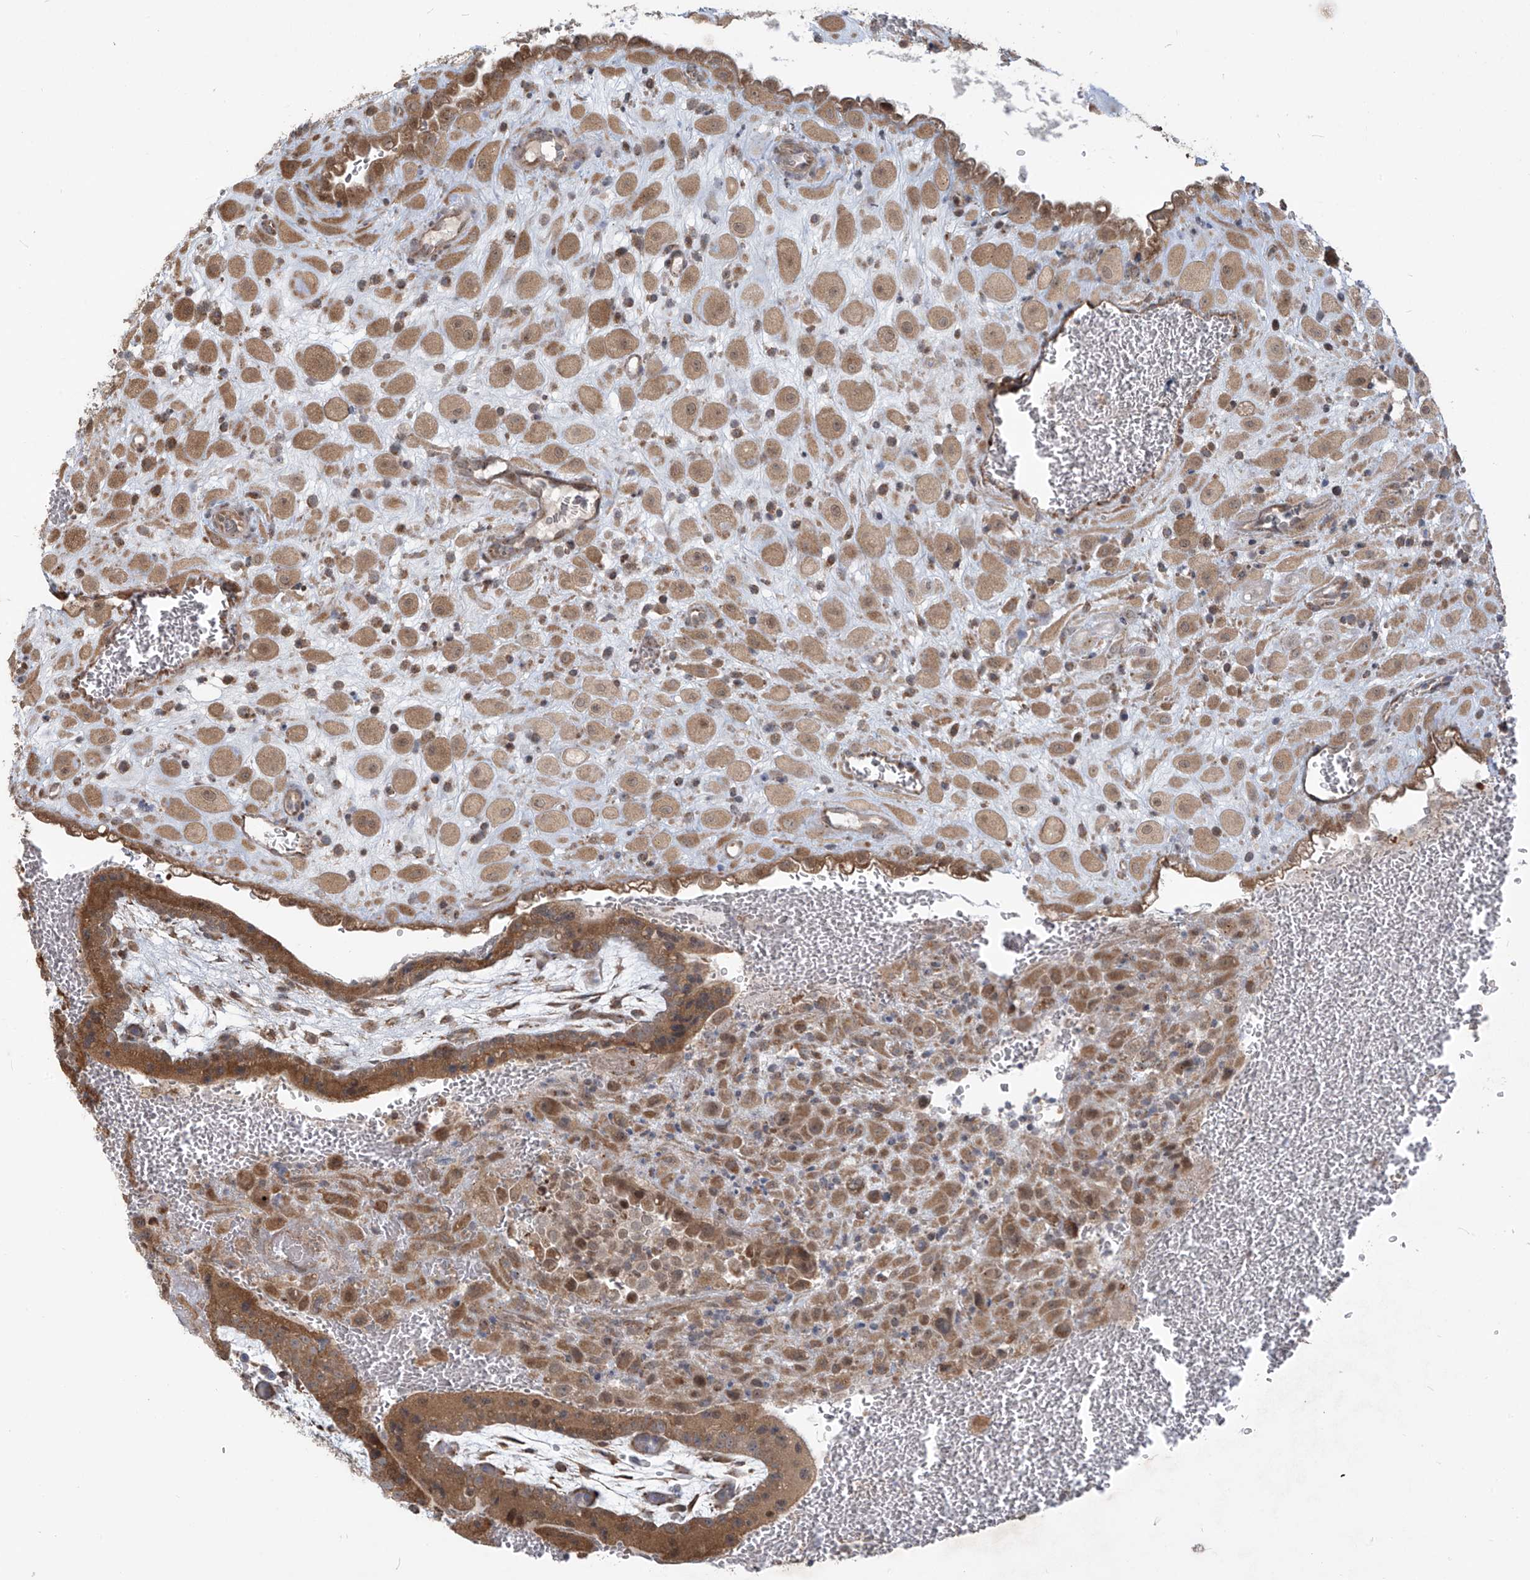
{"staining": {"intensity": "moderate", "quantity": ">75%", "location": "cytoplasmic/membranous,nuclear"}, "tissue": "placenta", "cell_type": "Decidual cells", "image_type": "normal", "snomed": [{"axis": "morphology", "description": "Normal tissue, NOS"}, {"axis": "topography", "description": "Placenta"}], "caption": "Immunohistochemistry (IHC) (DAB (3,3'-diaminobenzidine)) staining of normal placenta exhibits moderate cytoplasmic/membranous,nuclear protein positivity in about >75% of decidual cells. (IHC, brightfield microscopy, high magnification).", "gene": "PLEKHM3", "patient": {"sex": "female", "age": 35}}